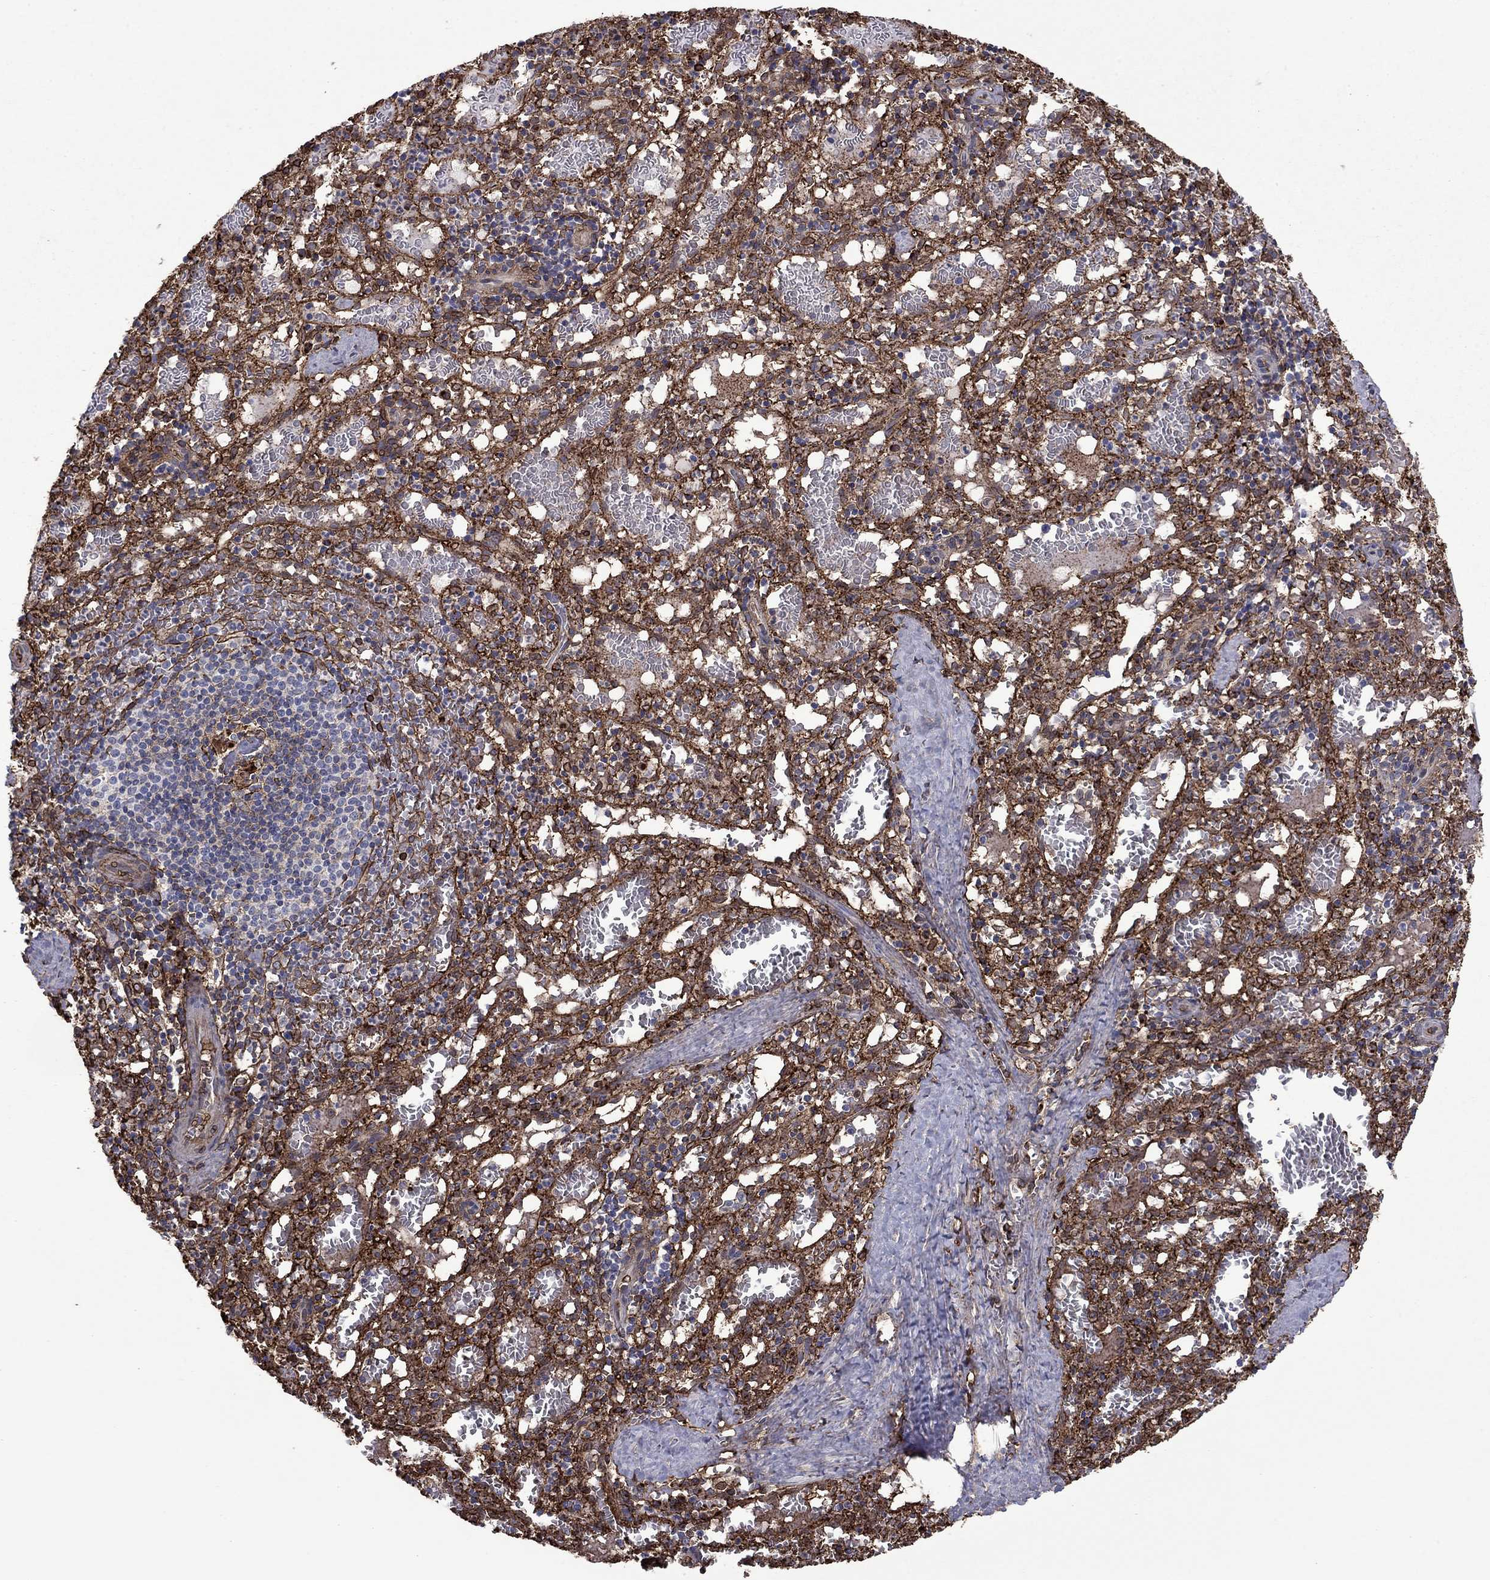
{"staining": {"intensity": "strong", "quantity": ">75%", "location": "cytoplasmic/membranous"}, "tissue": "spleen", "cell_type": "Cells in red pulp", "image_type": "normal", "snomed": [{"axis": "morphology", "description": "Normal tissue, NOS"}, {"axis": "topography", "description": "Spleen"}], "caption": "Immunohistochemical staining of normal human spleen exhibits strong cytoplasmic/membranous protein staining in approximately >75% of cells in red pulp.", "gene": "PLAU", "patient": {"sex": "male", "age": 11}}